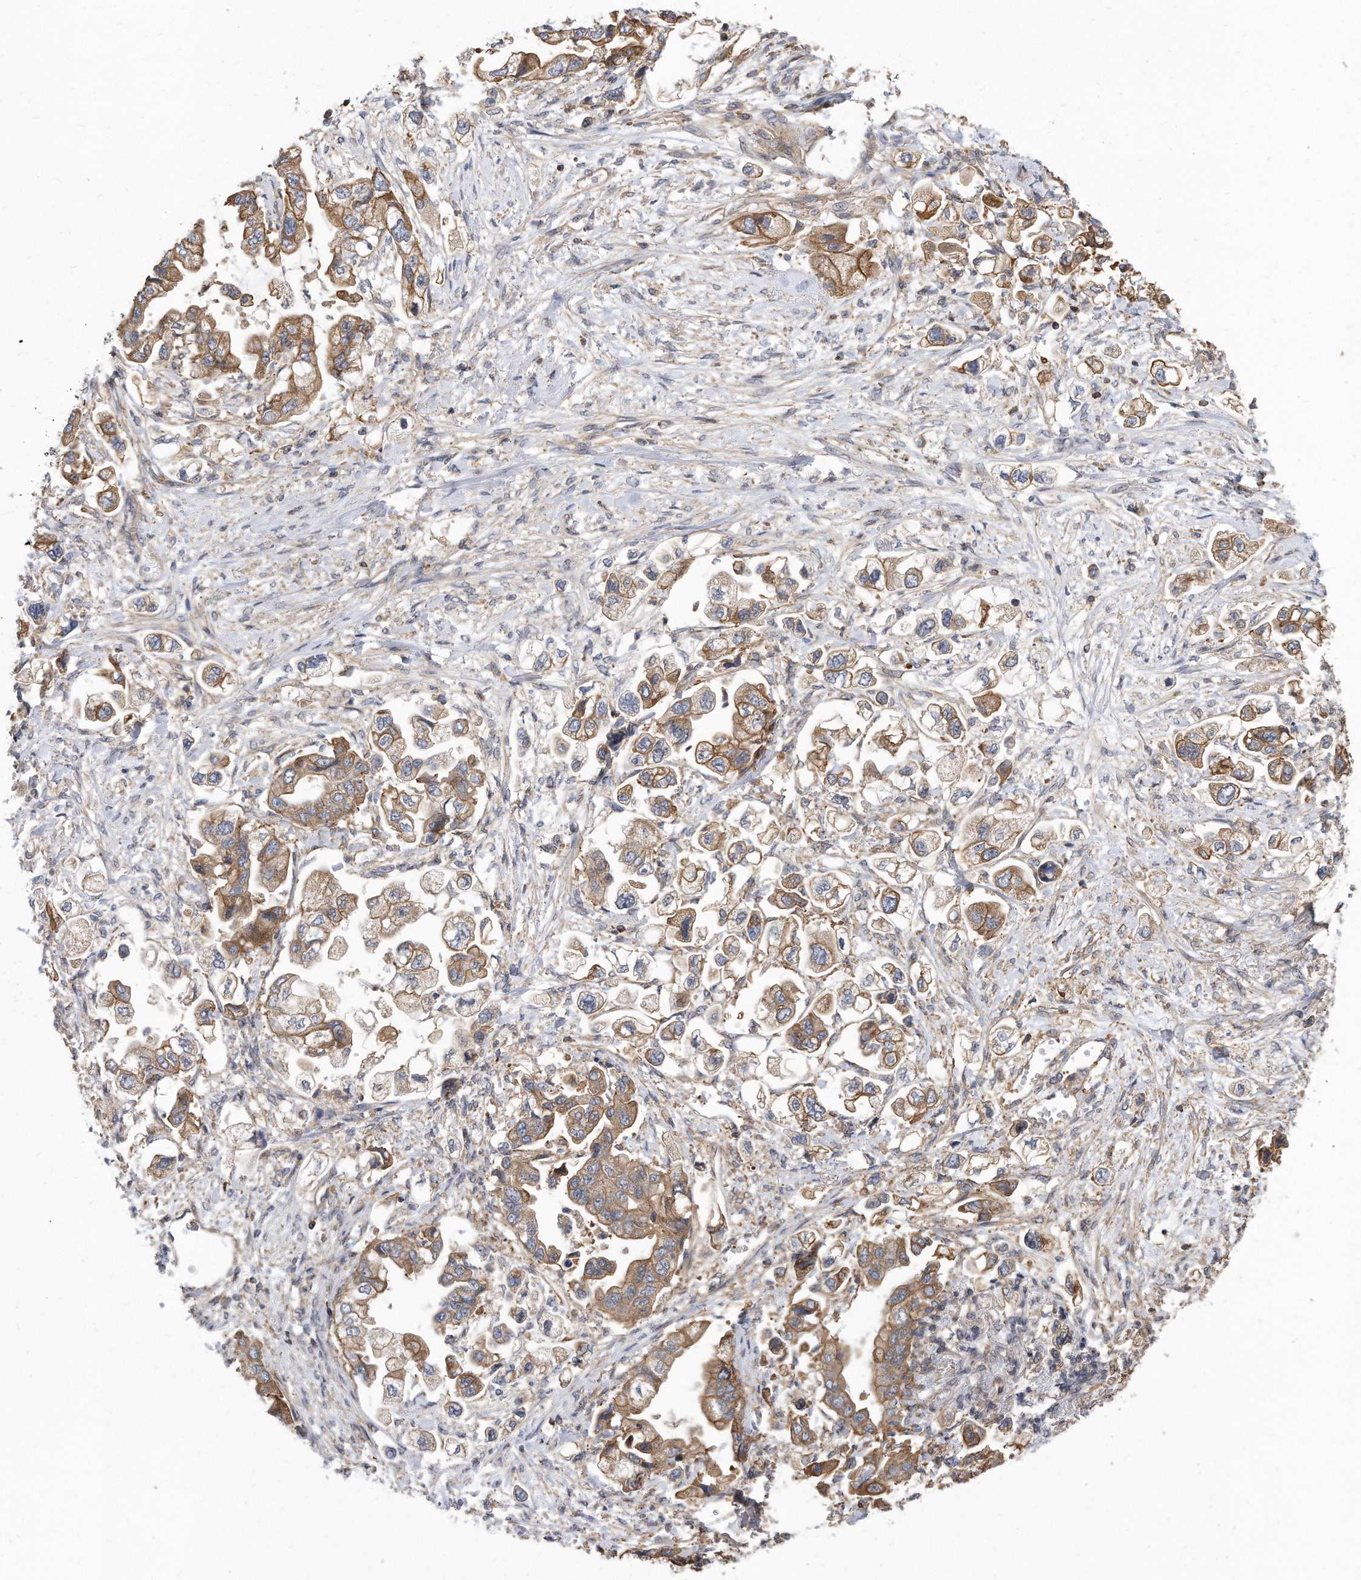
{"staining": {"intensity": "moderate", "quantity": ">75%", "location": "cytoplasmic/membranous"}, "tissue": "stomach cancer", "cell_type": "Tumor cells", "image_type": "cancer", "snomed": [{"axis": "morphology", "description": "Adenocarcinoma, NOS"}, {"axis": "topography", "description": "Stomach"}], "caption": "Immunohistochemical staining of human stomach cancer (adenocarcinoma) shows moderate cytoplasmic/membranous protein positivity in approximately >75% of tumor cells.", "gene": "TCP1", "patient": {"sex": "male", "age": 62}}